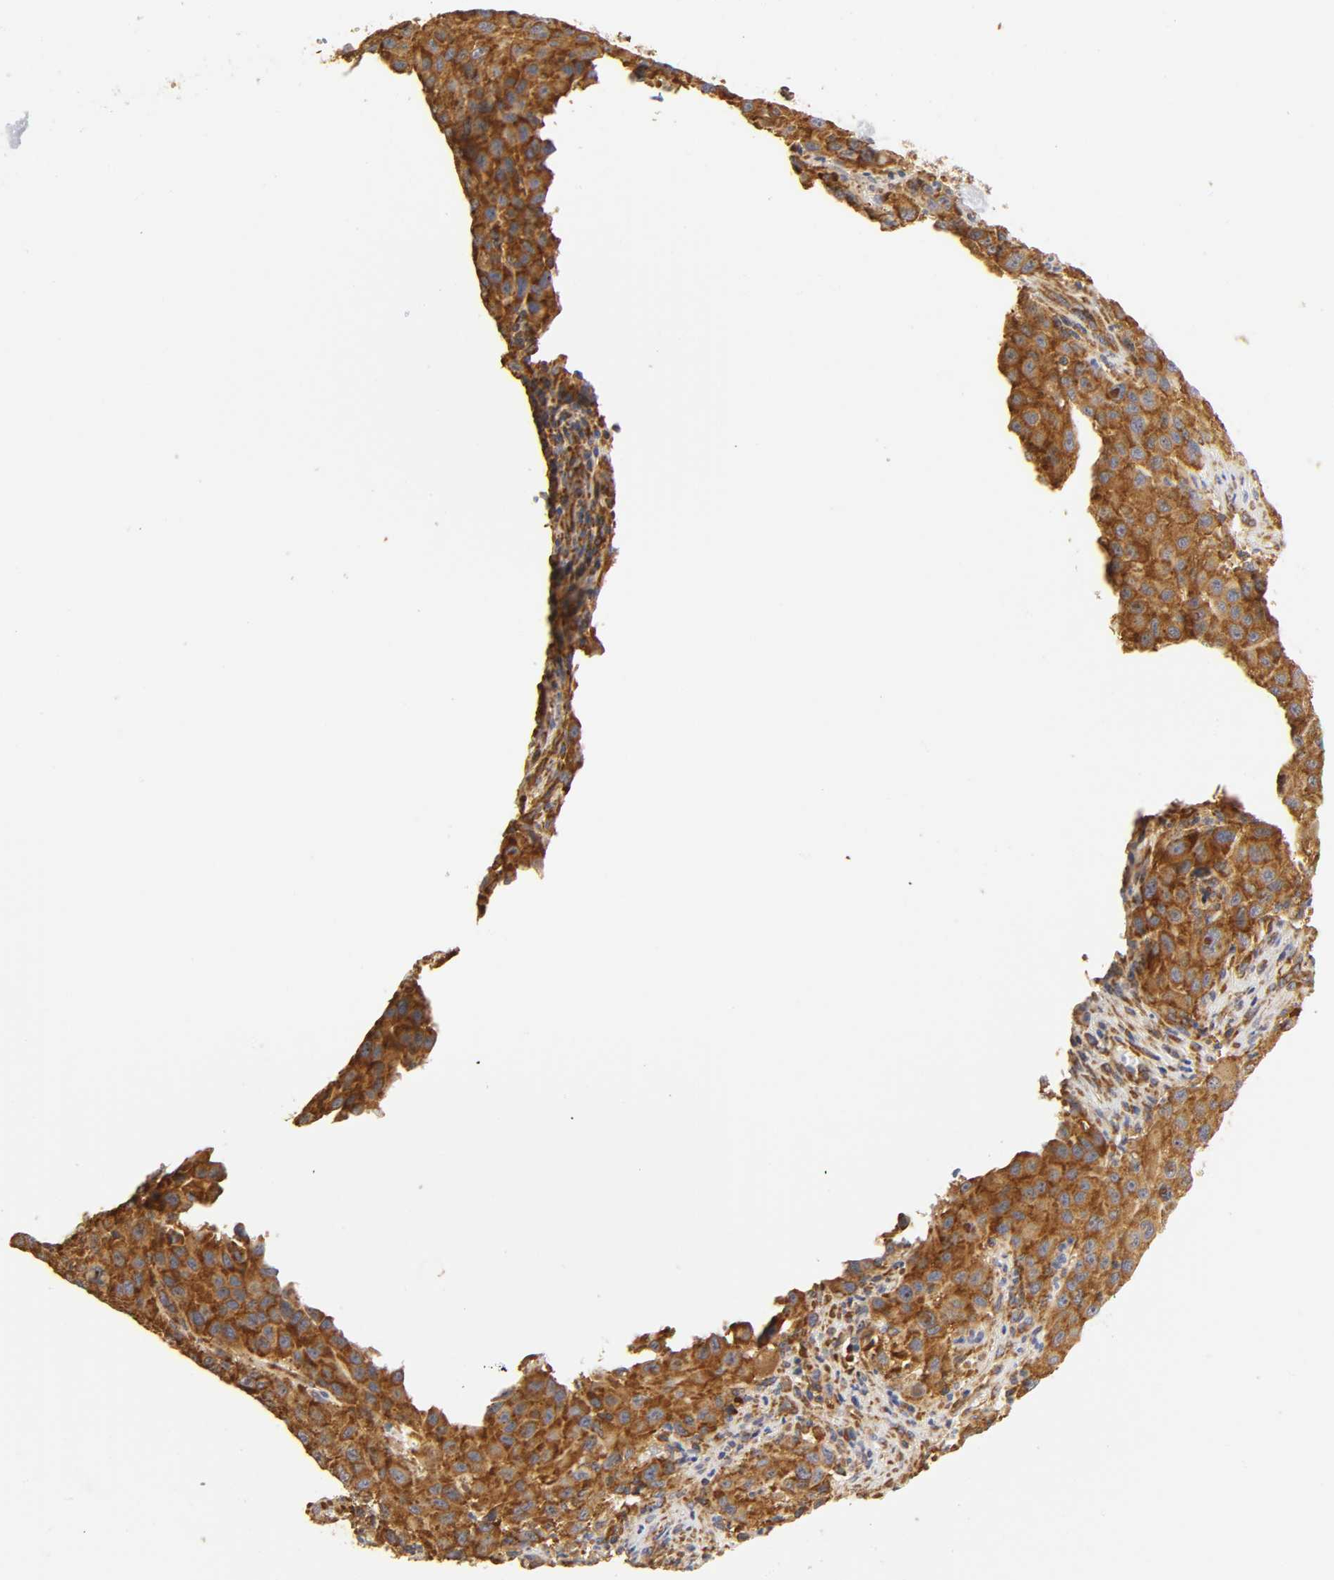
{"staining": {"intensity": "strong", "quantity": ">75%", "location": "cytoplasmic/membranous"}, "tissue": "melanoma", "cell_type": "Tumor cells", "image_type": "cancer", "snomed": [{"axis": "morphology", "description": "Malignant melanoma, Metastatic site"}, {"axis": "topography", "description": "Lymph node"}], "caption": "A high-resolution image shows immunohistochemistry staining of malignant melanoma (metastatic site), which shows strong cytoplasmic/membranous positivity in about >75% of tumor cells.", "gene": "RPL14", "patient": {"sex": "male", "age": 61}}